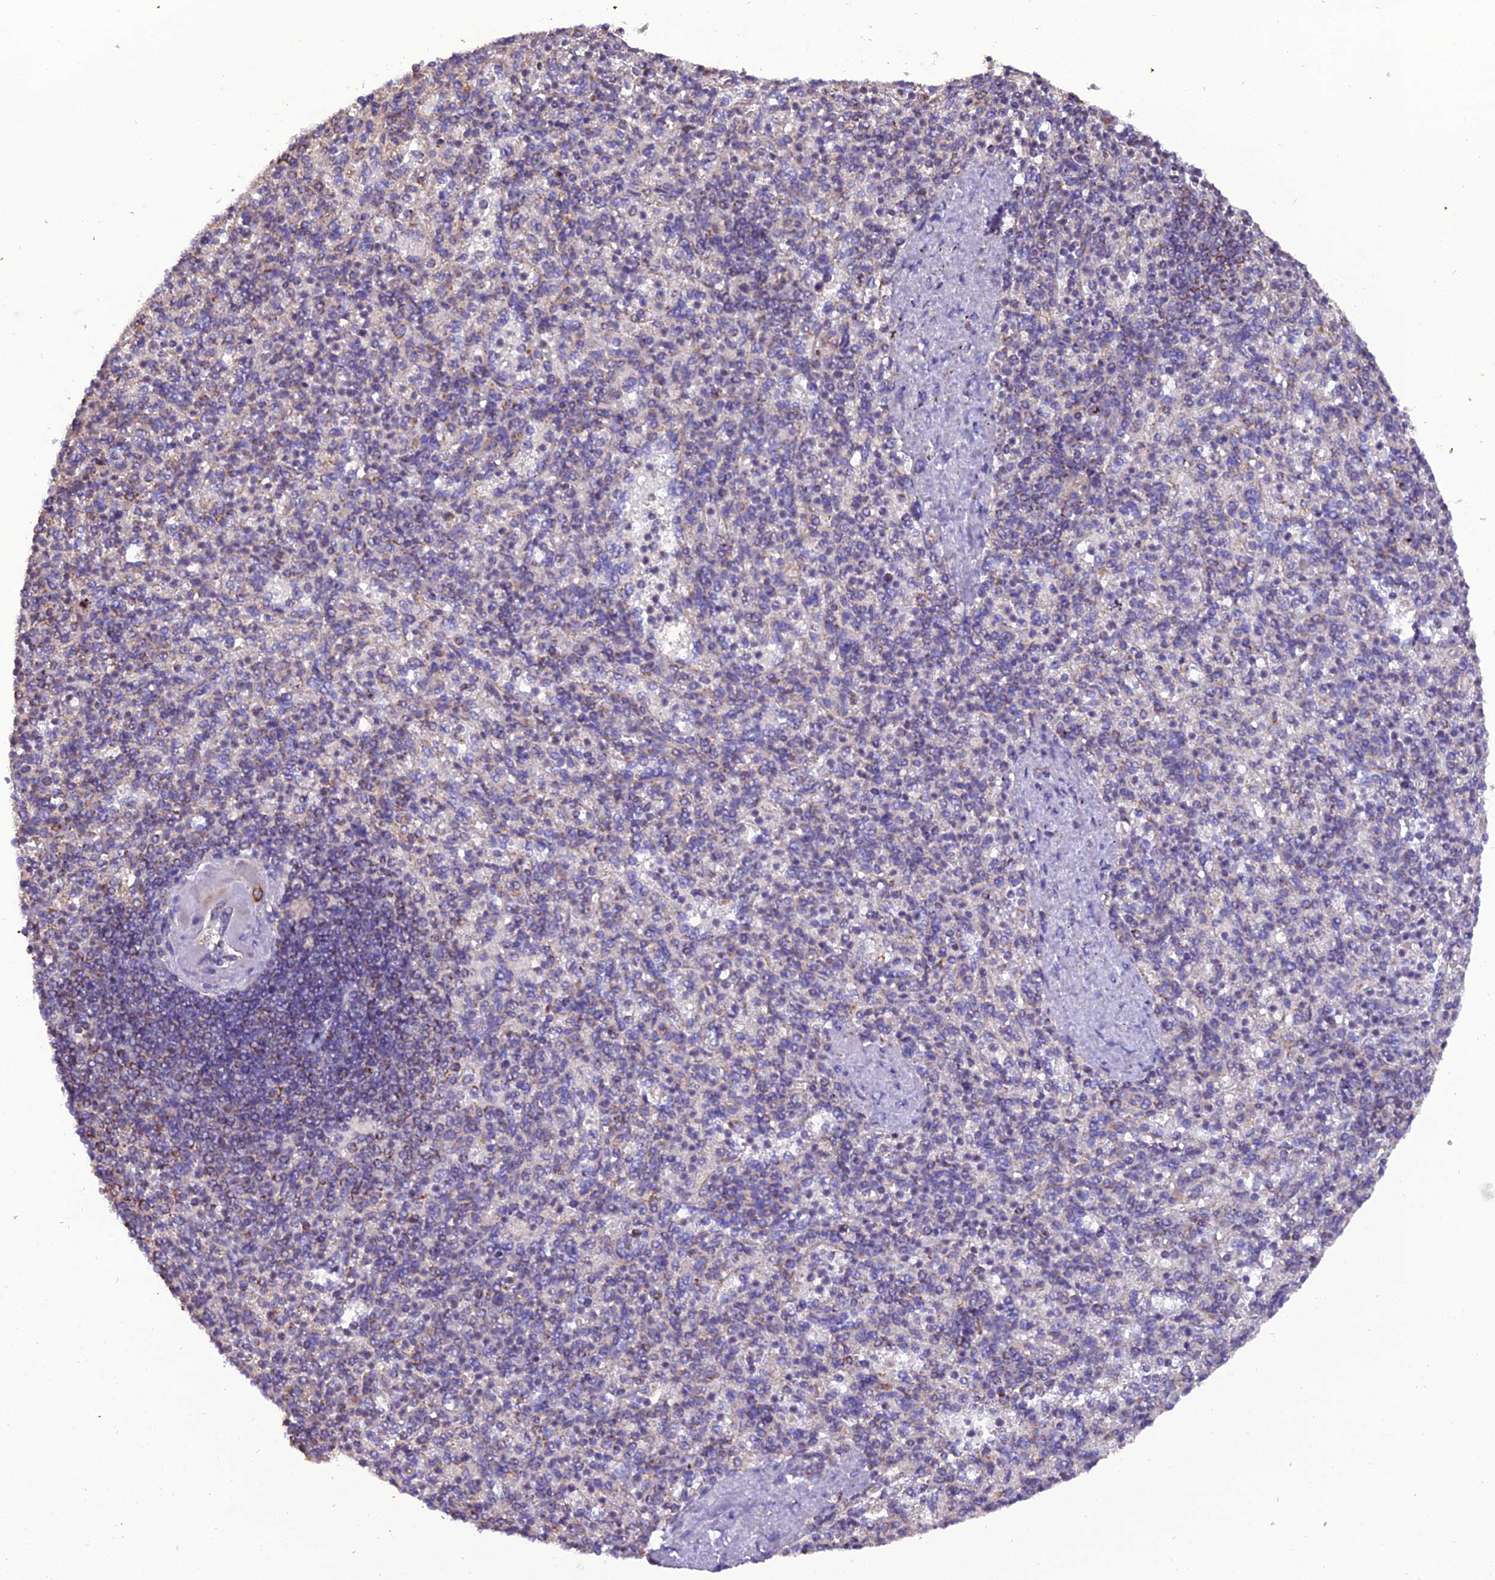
{"staining": {"intensity": "negative", "quantity": "none", "location": "none"}, "tissue": "spleen", "cell_type": "Cells in red pulp", "image_type": "normal", "snomed": [{"axis": "morphology", "description": "Normal tissue, NOS"}, {"axis": "topography", "description": "Spleen"}], "caption": "Immunohistochemistry photomicrograph of normal spleen stained for a protein (brown), which shows no expression in cells in red pulp. Nuclei are stained in blue.", "gene": "GPD1", "patient": {"sex": "female", "age": 74}}